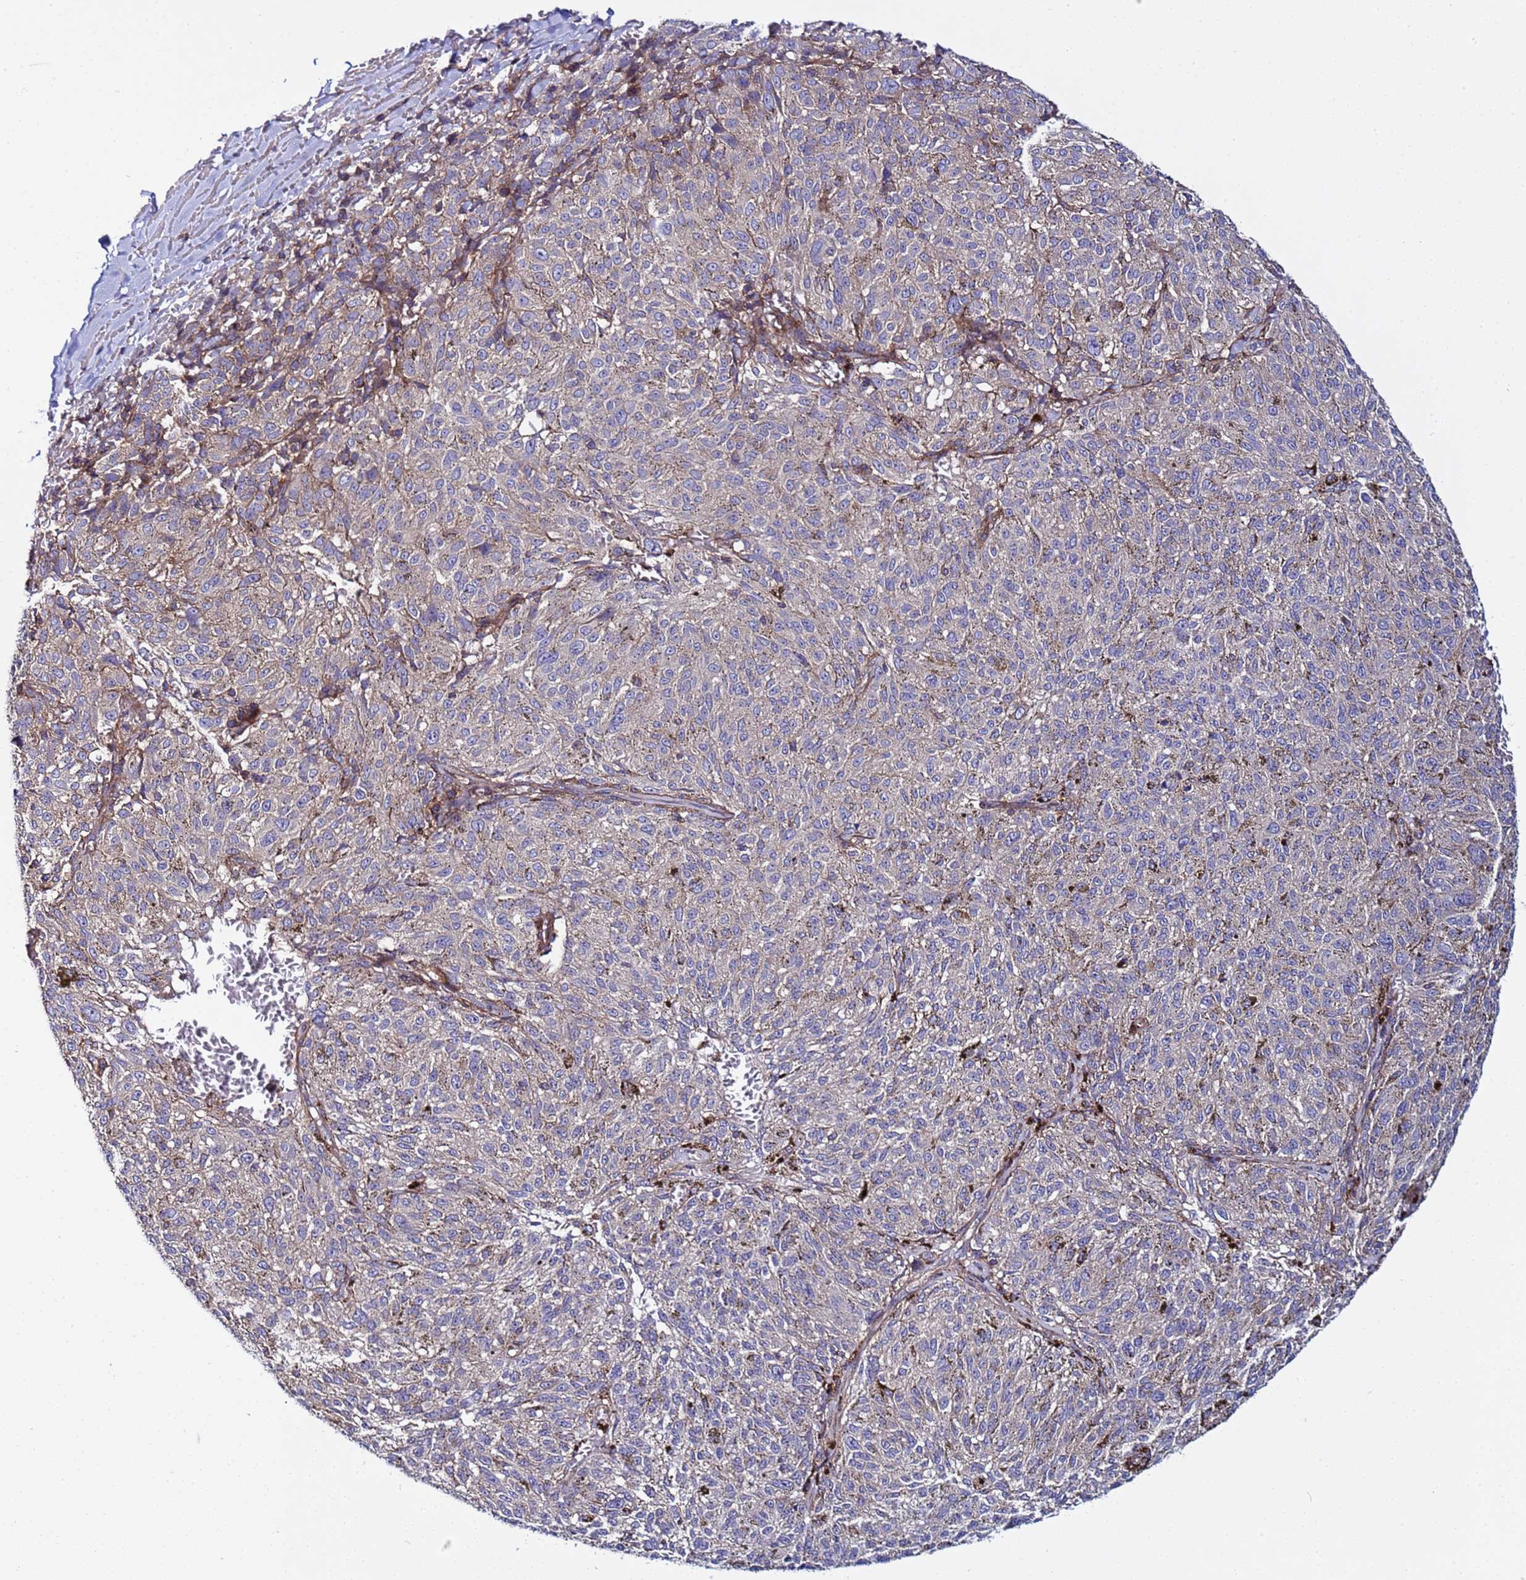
{"staining": {"intensity": "negative", "quantity": "none", "location": "none"}, "tissue": "melanoma", "cell_type": "Tumor cells", "image_type": "cancer", "snomed": [{"axis": "morphology", "description": "Malignant melanoma, NOS"}, {"axis": "topography", "description": "Skin"}], "caption": "The immunohistochemistry photomicrograph has no significant staining in tumor cells of melanoma tissue.", "gene": "STK38", "patient": {"sex": "female", "age": 72}}